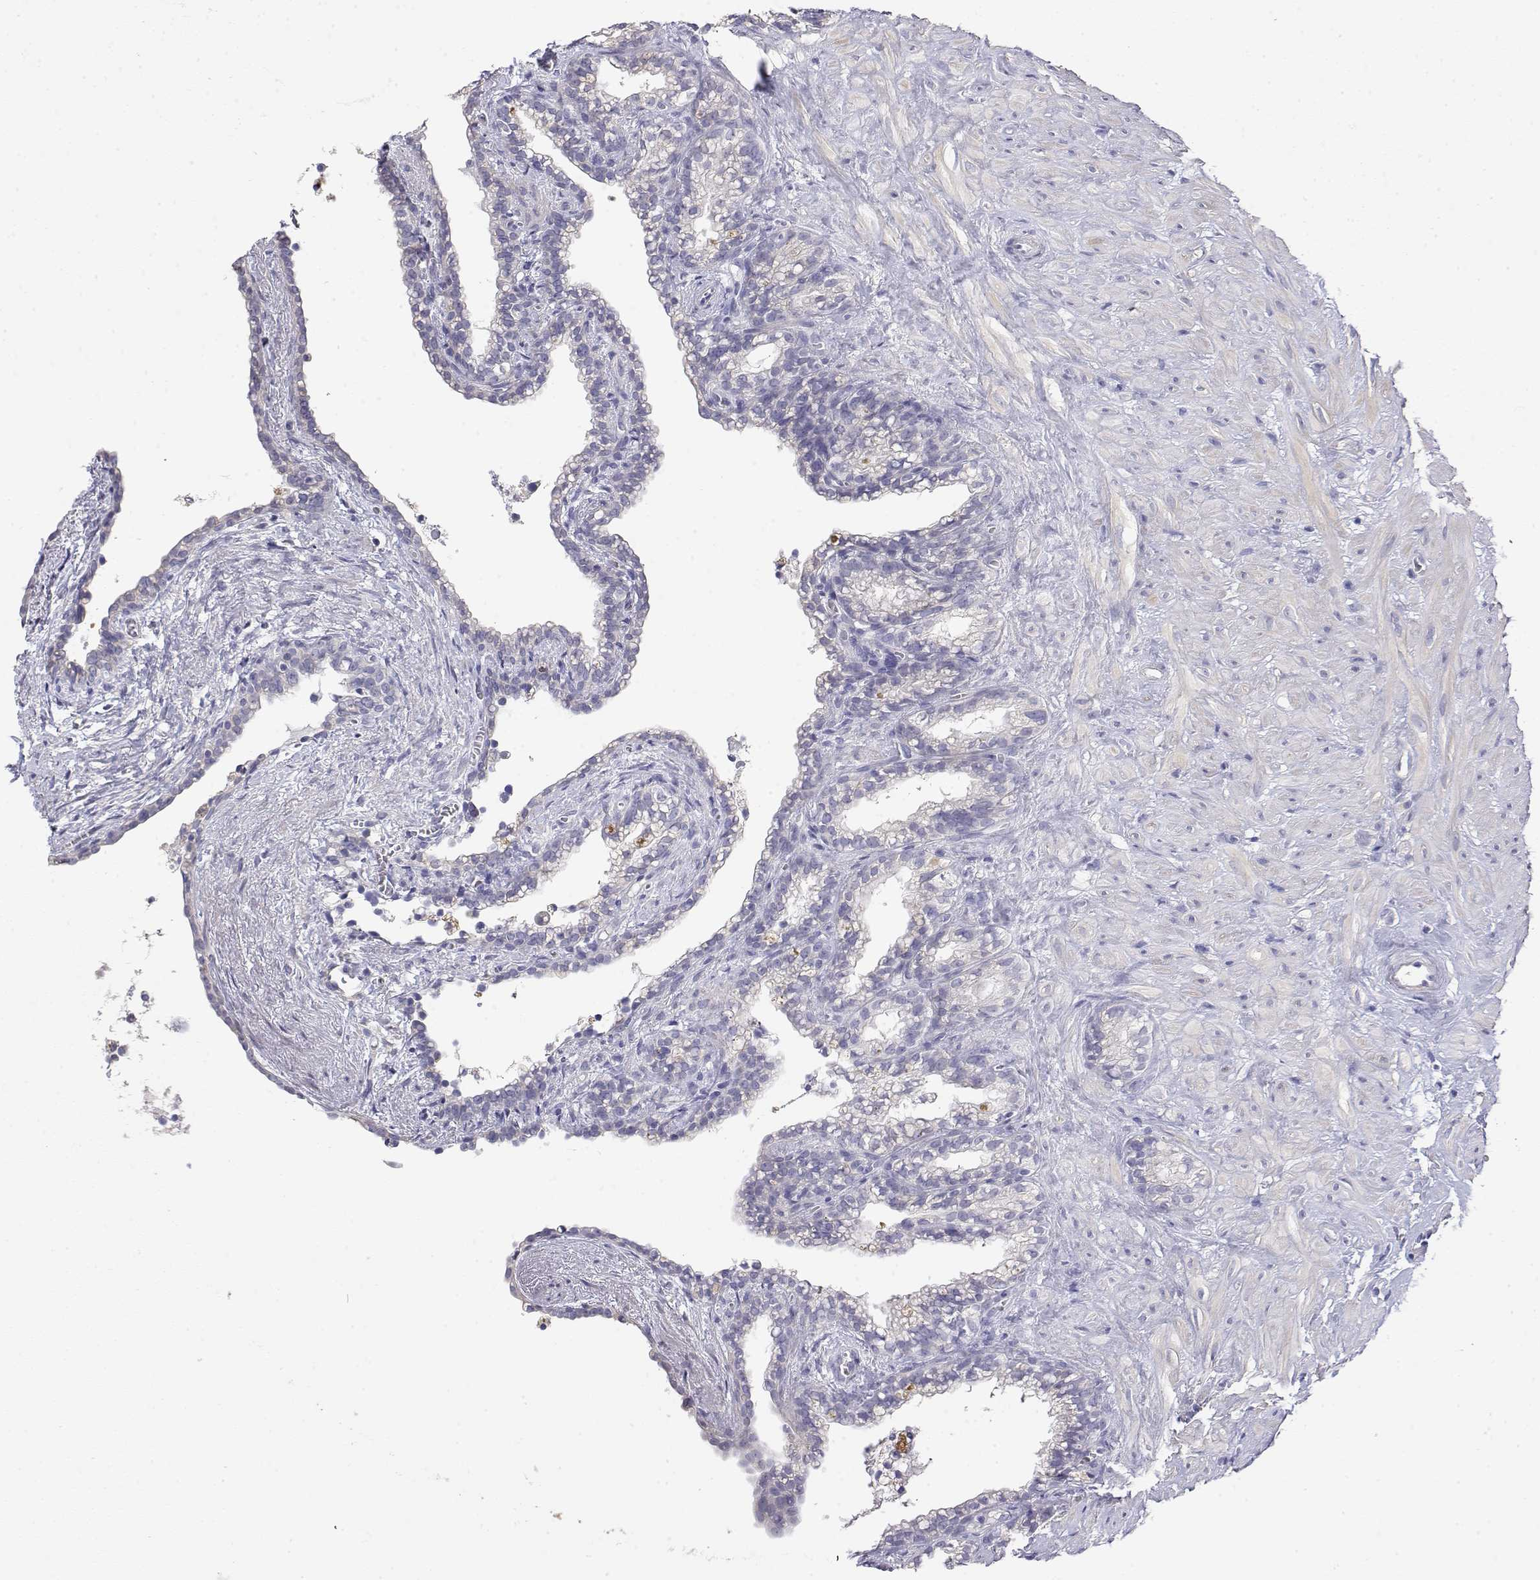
{"staining": {"intensity": "negative", "quantity": "none", "location": "none"}, "tissue": "seminal vesicle", "cell_type": "Glandular cells", "image_type": "normal", "snomed": [{"axis": "morphology", "description": "Normal tissue, NOS"}, {"axis": "morphology", "description": "Urothelial carcinoma, NOS"}, {"axis": "topography", "description": "Urinary bladder"}, {"axis": "topography", "description": "Seminal veicle"}], "caption": "Photomicrograph shows no protein staining in glandular cells of unremarkable seminal vesicle. (Stains: DAB immunohistochemistry (IHC) with hematoxylin counter stain, Microscopy: brightfield microscopy at high magnification).", "gene": "LY6D", "patient": {"sex": "male", "age": 76}}